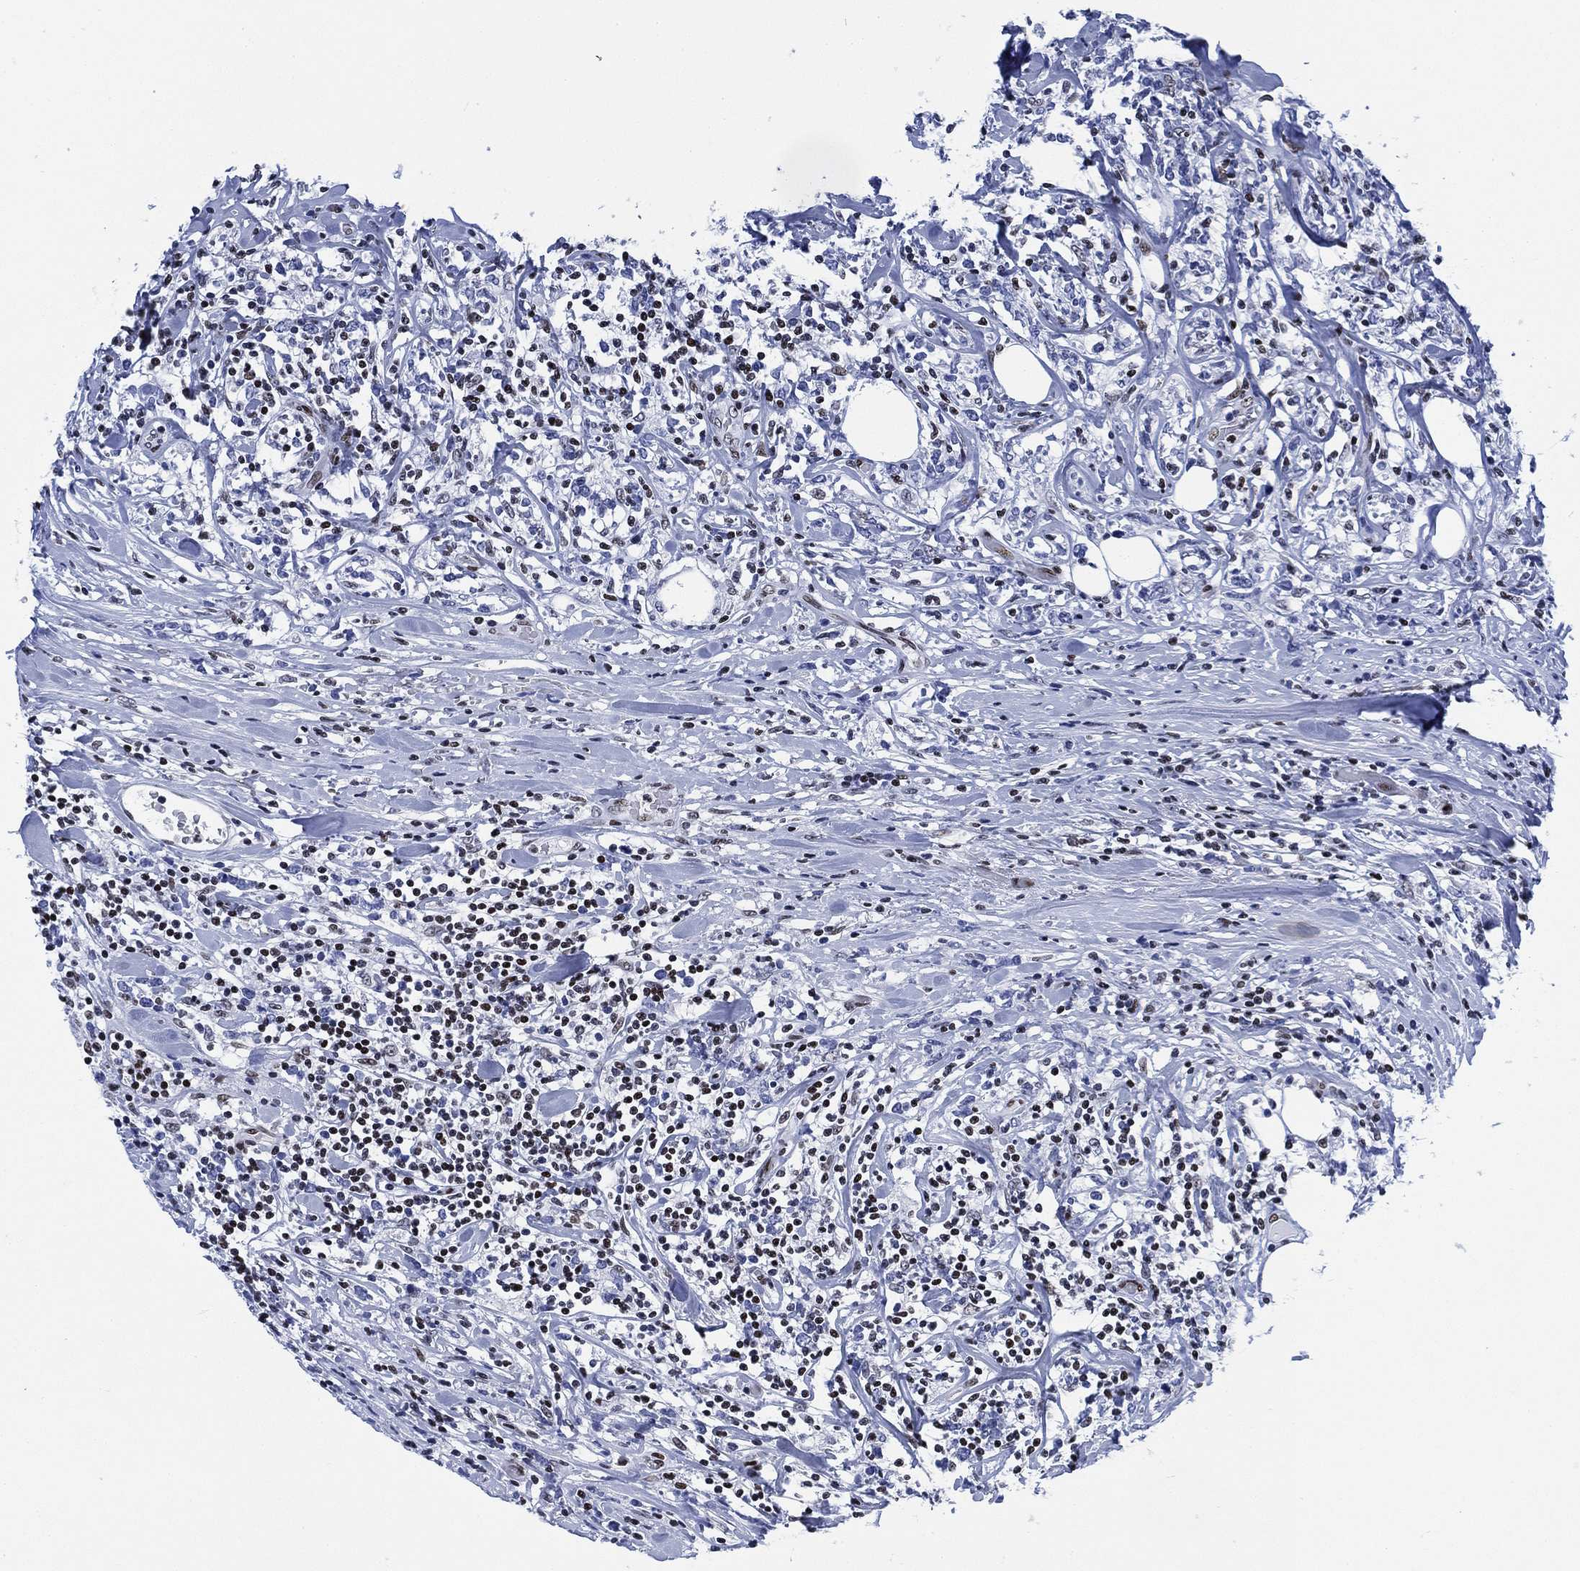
{"staining": {"intensity": "moderate", "quantity": "<25%", "location": "nuclear"}, "tissue": "lymphoma", "cell_type": "Tumor cells", "image_type": "cancer", "snomed": [{"axis": "morphology", "description": "Malignant lymphoma, non-Hodgkin's type, High grade"}, {"axis": "topography", "description": "Lymph node"}], "caption": "Immunohistochemical staining of human malignant lymphoma, non-Hodgkin's type (high-grade) shows low levels of moderate nuclear protein expression in approximately <25% of tumor cells.", "gene": "H1-10", "patient": {"sex": "female", "age": 84}}